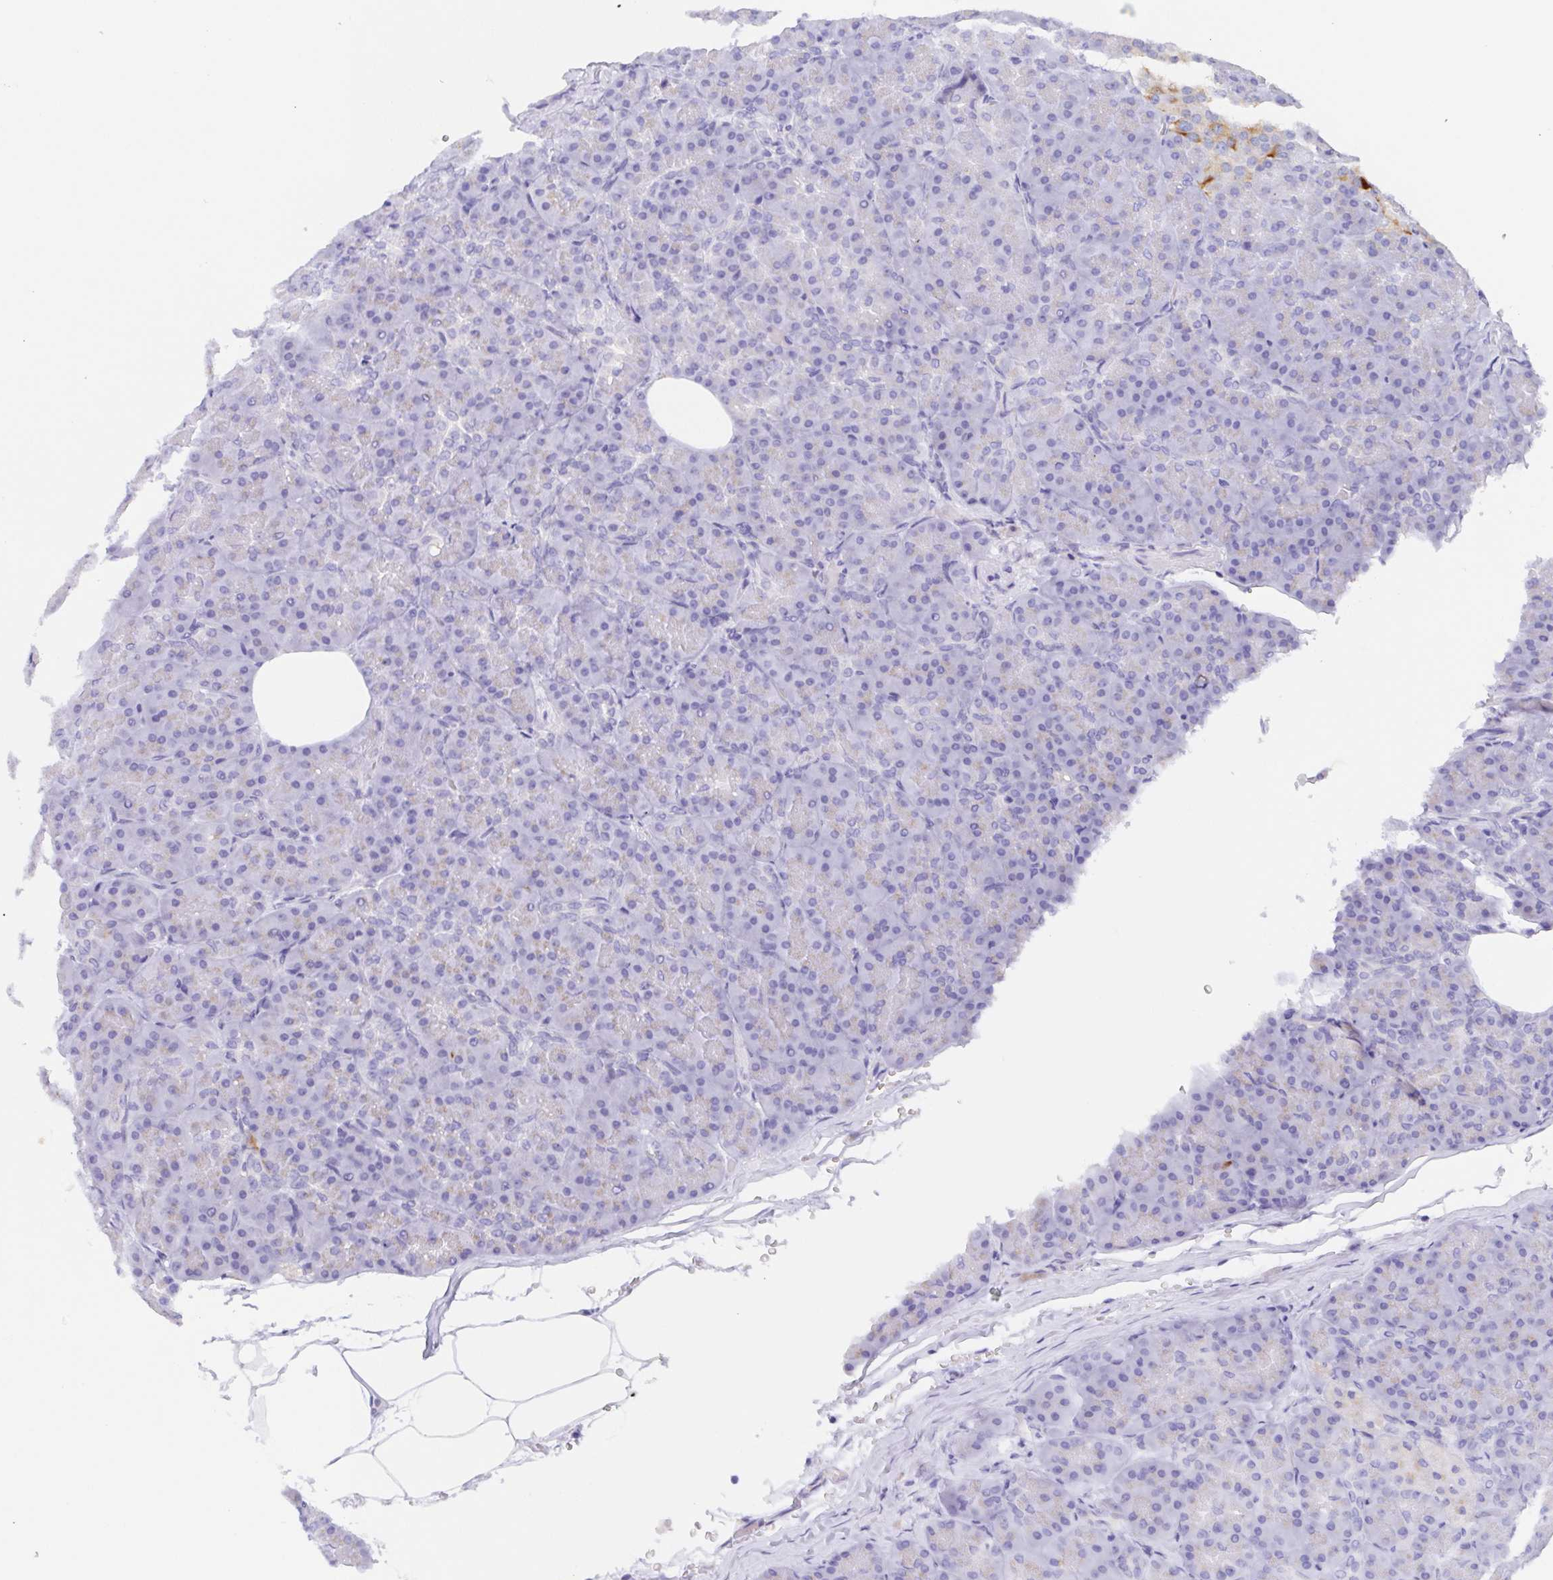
{"staining": {"intensity": "negative", "quantity": "none", "location": "none"}, "tissue": "pancreas", "cell_type": "Exocrine glandular cells", "image_type": "normal", "snomed": [{"axis": "morphology", "description": "Normal tissue, NOS"}, {"axis": "topography", "description": "Pancreas"}], "caption": "DAB (3,3'-diaminobenzidine) immunohistochemical staining of benign pancreas displays no significant staining in exocrine glandular cells. (DAB (3,3'-diaminobenzidine) immunohistochemistry visualized using brightfield microscopy, high magnification).", "gene": "SCG3", "patient": {"sex": "male", "age": 57}}